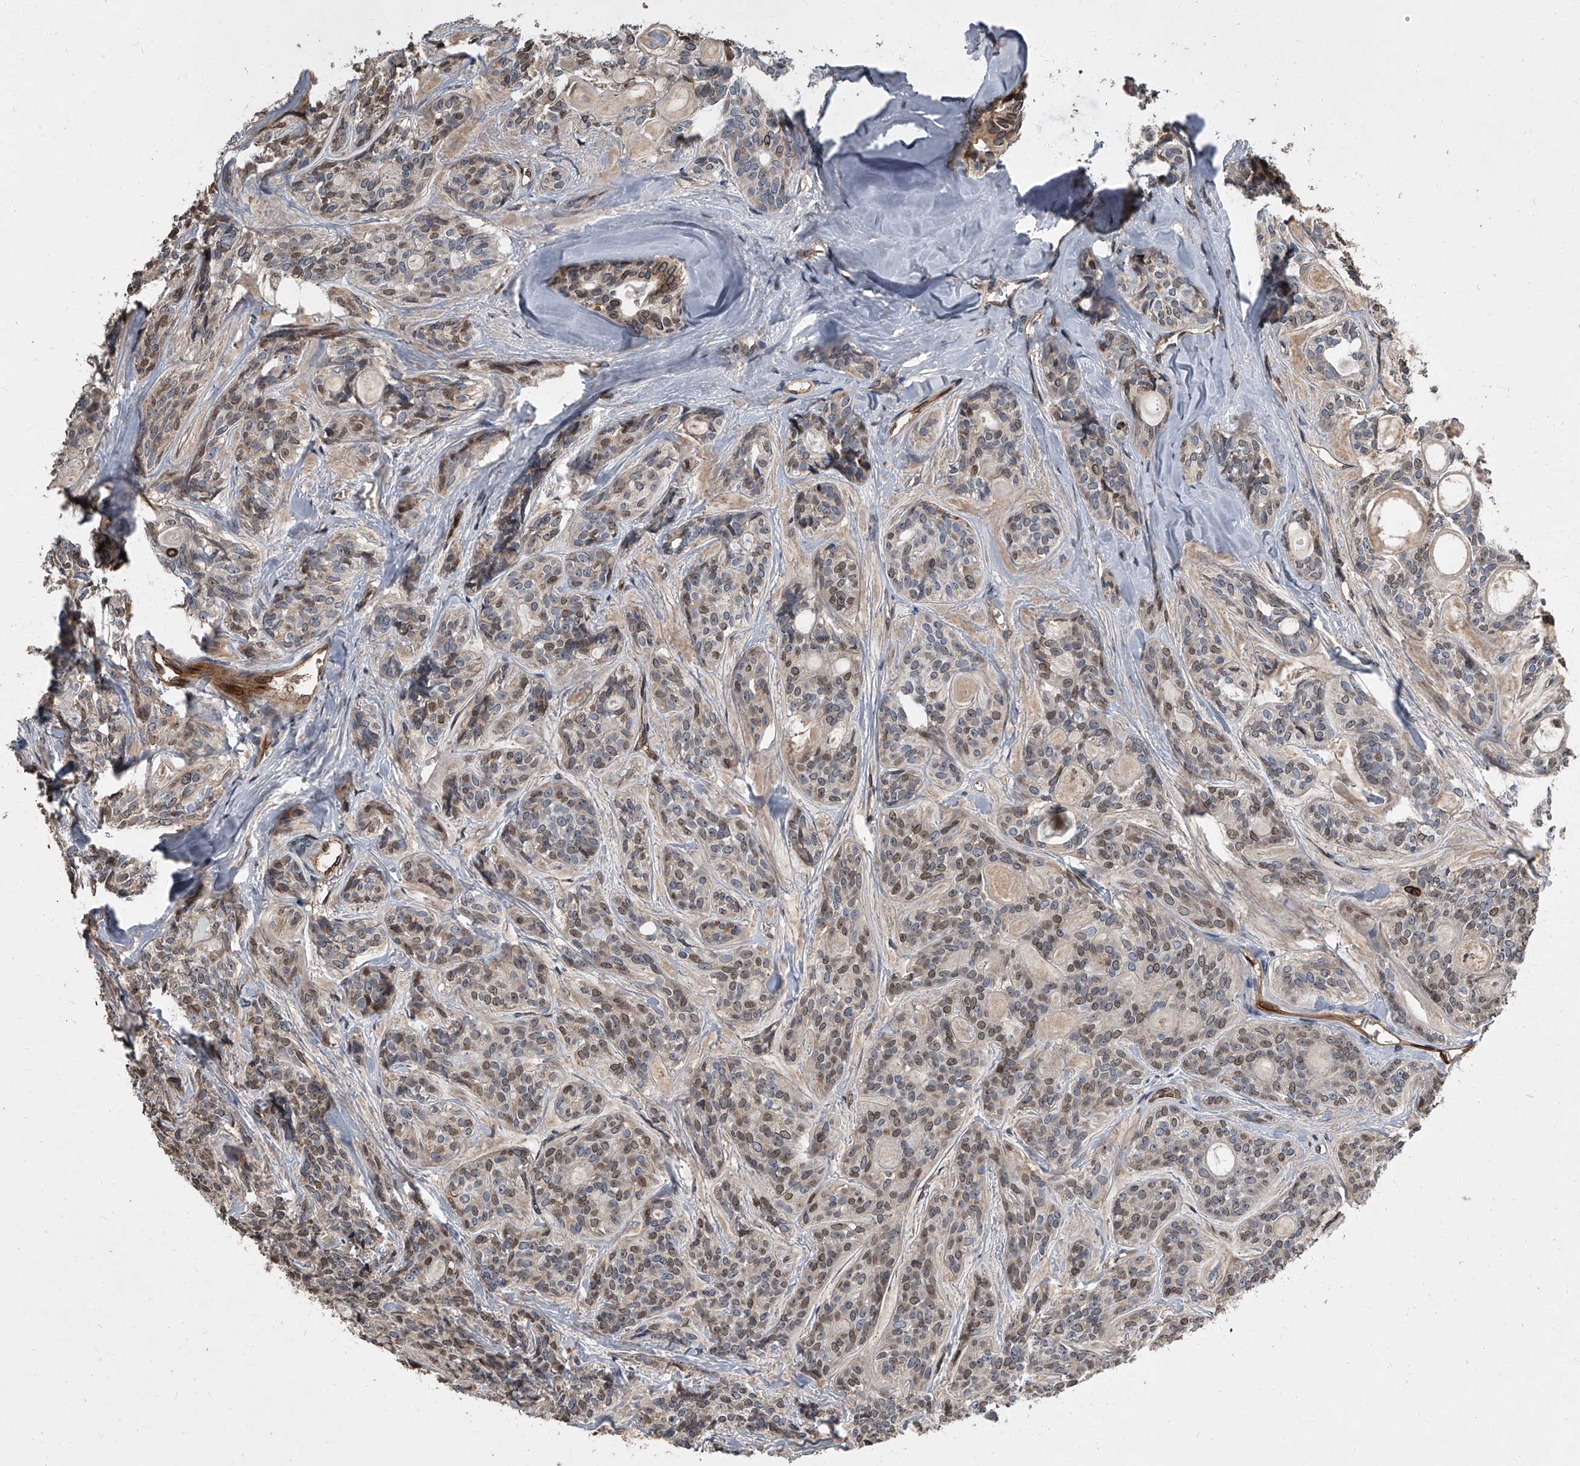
{"staining": {"intensity": "weak", "quantity": "25%-75%", "location": "cytoplasmic/membranous,nuclear"}, "tissue": "head and neck cancer", "cell_type": "Tumor cells", "image_type": "cancer", "snomed": [{"axis": "morphology", "description": "Adenocarcinoma, NOS"}, {"axis": "topography", "description": "Head-Neck"}], "caption": "An immunohistochemistry (IHC) histopathology image of tumor tissue is shown. Protein staining in brown labels weak cytoplasmic/membranous and nuclear positivity in head and neck adenocarcinoma within tumor cells.", "gene": "LRRC8C", "patient": {"sex": "male", "age": 66}}